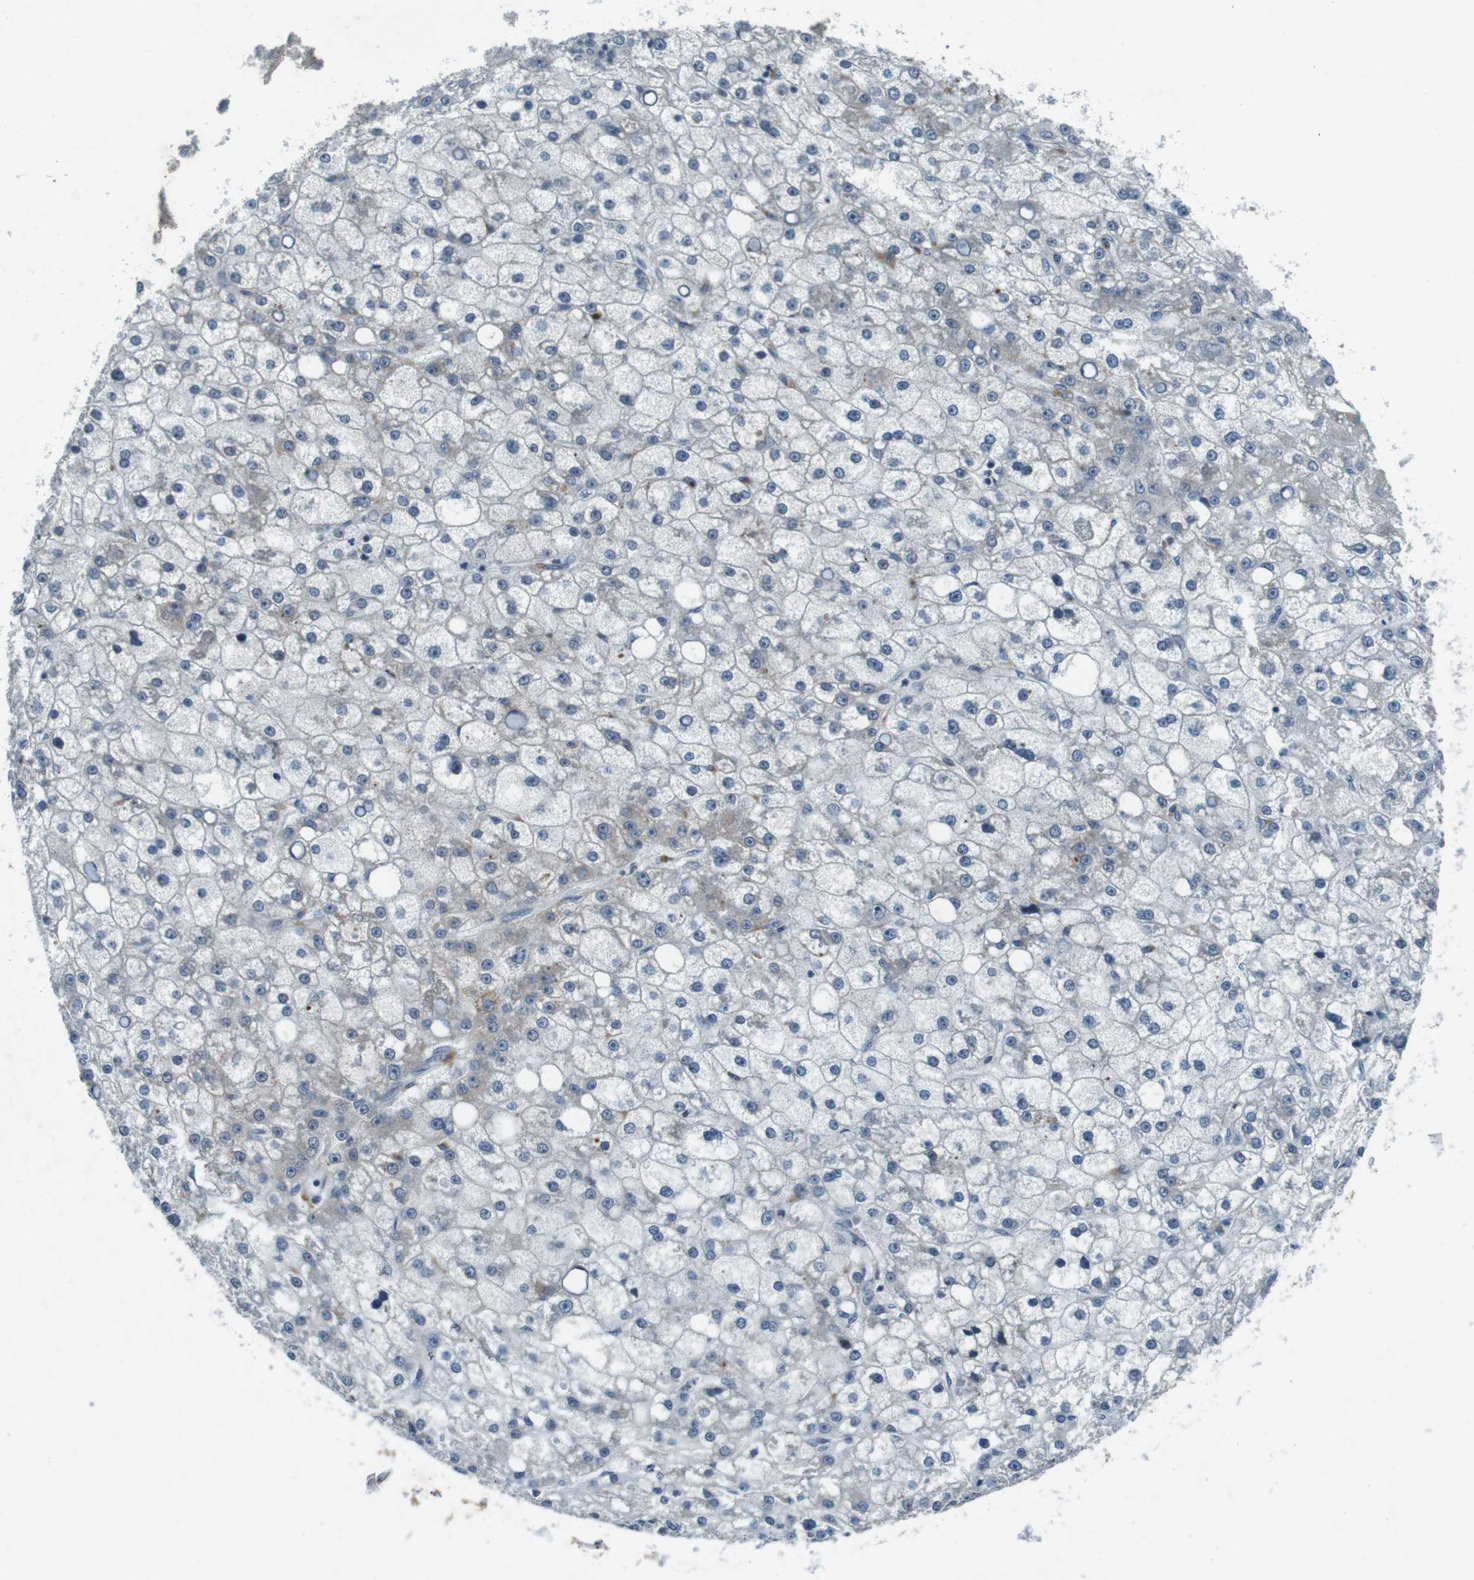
{"staining": {"intensity": "negative", "quantity": "none", "location": "none"}, "tissue": "liver cancer", "cell_type": "Tumor cells", "image_type": "cancer", "snomed": [{"axis": "morphology", "description": "Carcinoma, Hepatocellular, NOS"}, {"axis": "topography", "description": "Liver"}], "caption": "A histopathology image of liver cancer stained for a protein shows no brown staining in tumor cells. (DAB (3,3'-diaminobenzidine) IHC, high magnification).", "gene": "MAPKAPK5", "patient": {"sex": "male", "age": 67}}